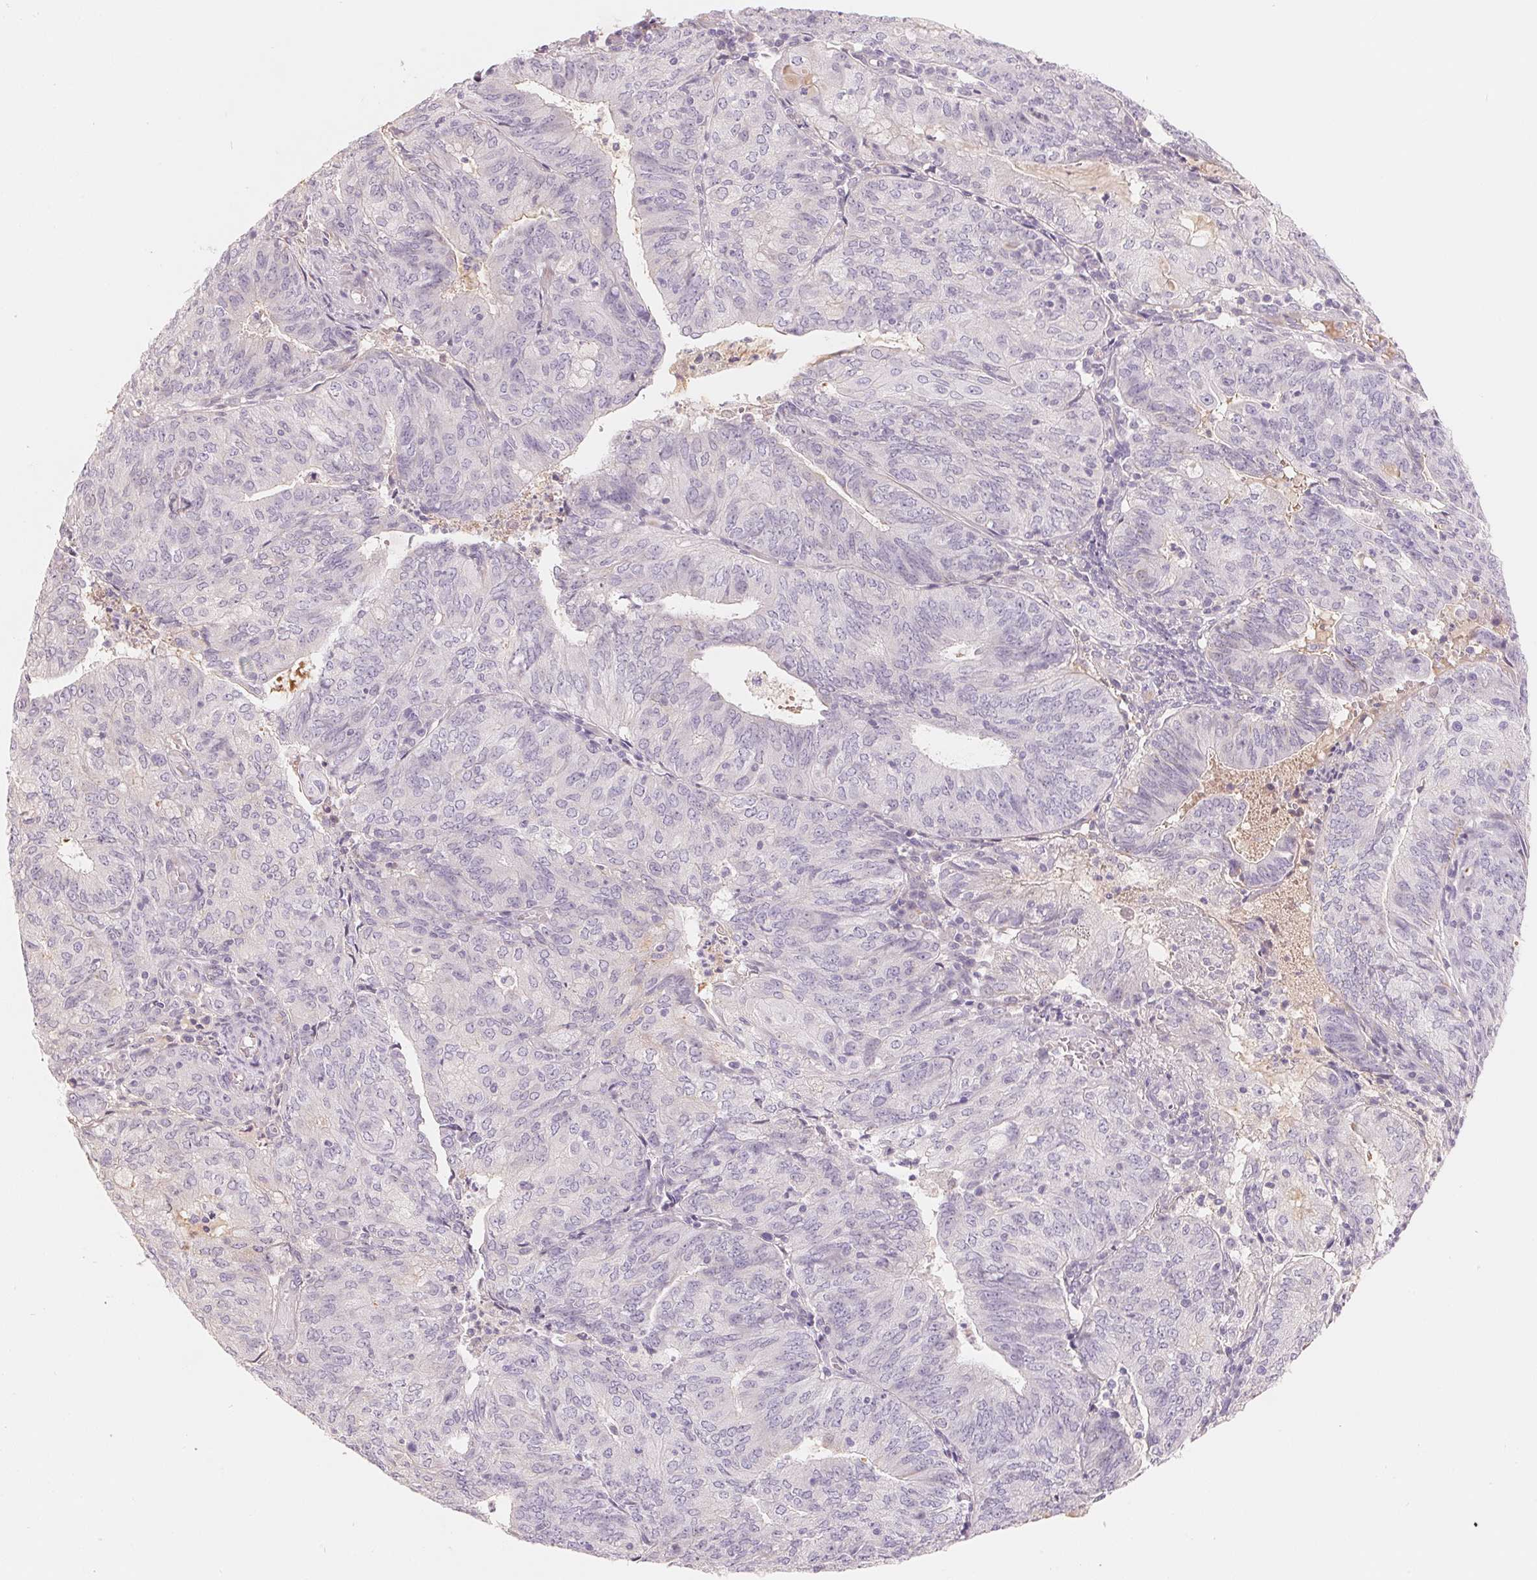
{"staining": {"intensity": "negative", "quantity": "none", "location": "none"}, "tissue": "endometrial cancer", "cell_type": "Tumor cells", "image_type": "cancer", "snomed": [{"axis": "morphology", "description": "Adenocarcinoma, NOS"}, {"axis": "topography", "description": "Endometrium"}], "caption": "This is a histopathology image of immunohistochemistry staining of endometrial cancer, which shows no positivity in tumor cells.", "gene": "CFHR2", "patient": {"sex": "female", "age": 82}}